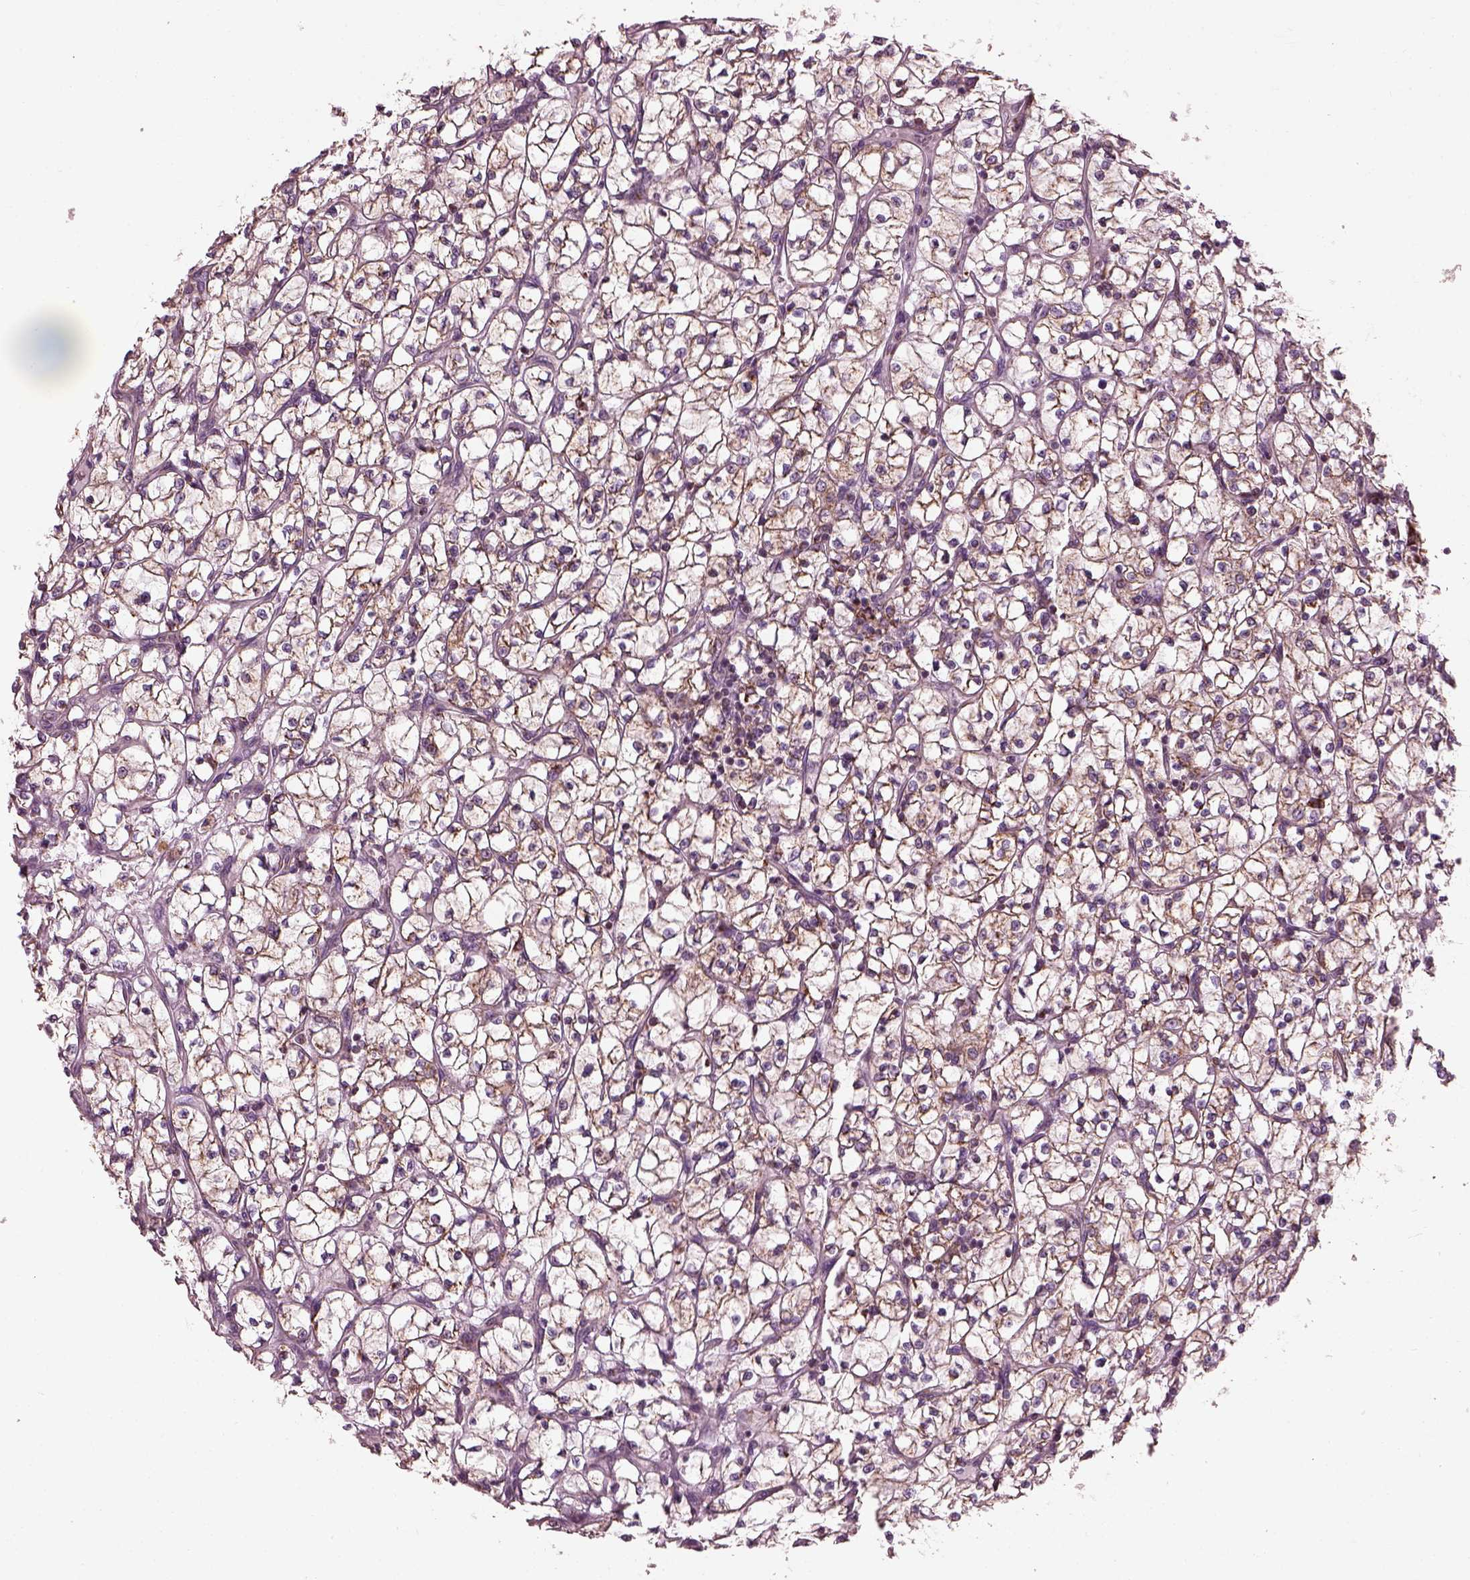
{"staining": {"intensity": "moderate", "quantity": ">75%", "location": "cytoplasmic/membranous"}, "tissue": "renal cancer", "cell_type": "Tumor cells", "image_type": "cancer", "snomed": [{"axis": "morphology", "description": "Adenocarcinoma, NOS"}, {"axis": "topography", "description": "Kidney"}], "caption": "Human renal cancer (adenocarcinoma) stained with a brown dye shows moderate cytoplasmic/membranous positive staining in about >75% of tumor cells.", "gene": "ATP5MF", "patient": {"sex": "female", "age": 64}}